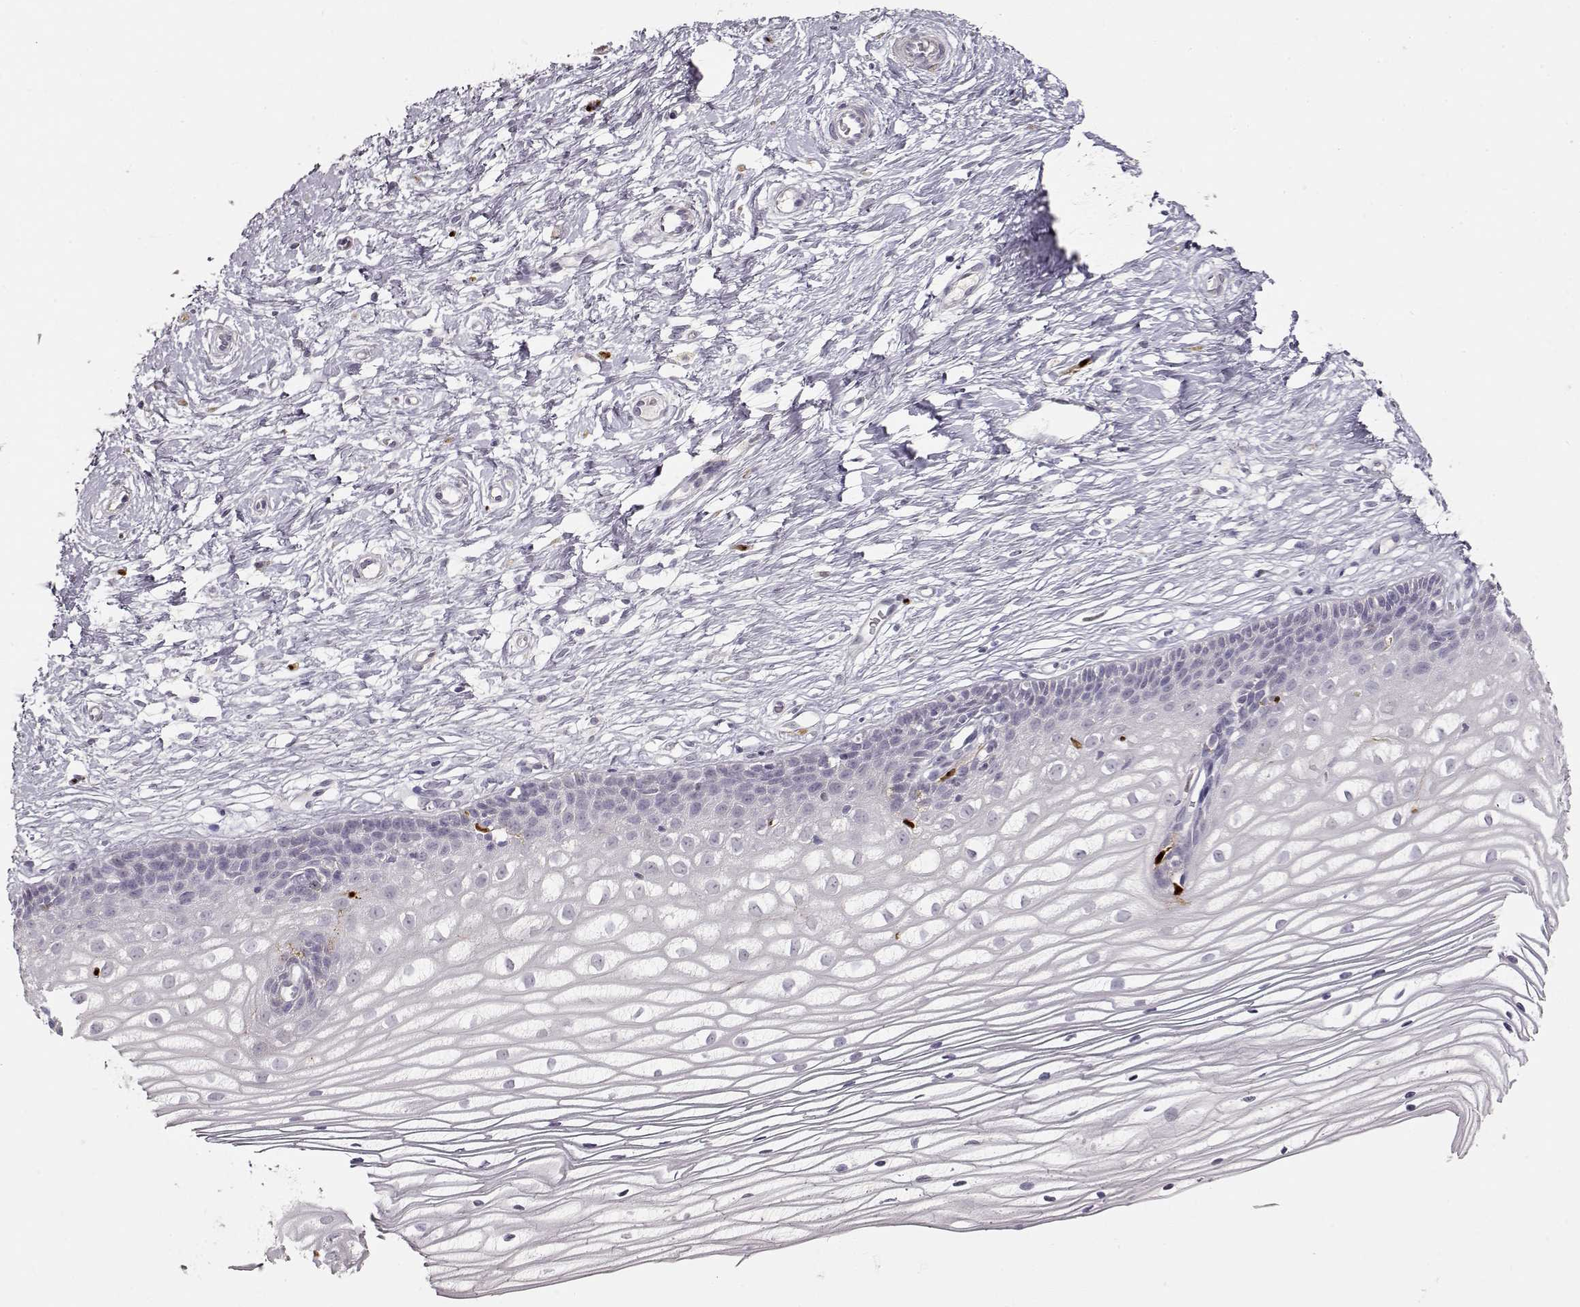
{"staining": {"intensity": "negative", "quantity": "none", "location": "none"}, "tissue": "cervix", "cell_type": "Glandular cells", "image_type": "normal", "snomed": [{"axis": "morphology", "description": "Normal tissue, NOS"}, {"axis": "topography", "description": "Cervix"}], "caption": "Cervix stained for a protein using immunohistochemistry (IHC) displays no staining glandular cells.", "gene": "S100B", "patient": {"sex": "female", "age": 40}}